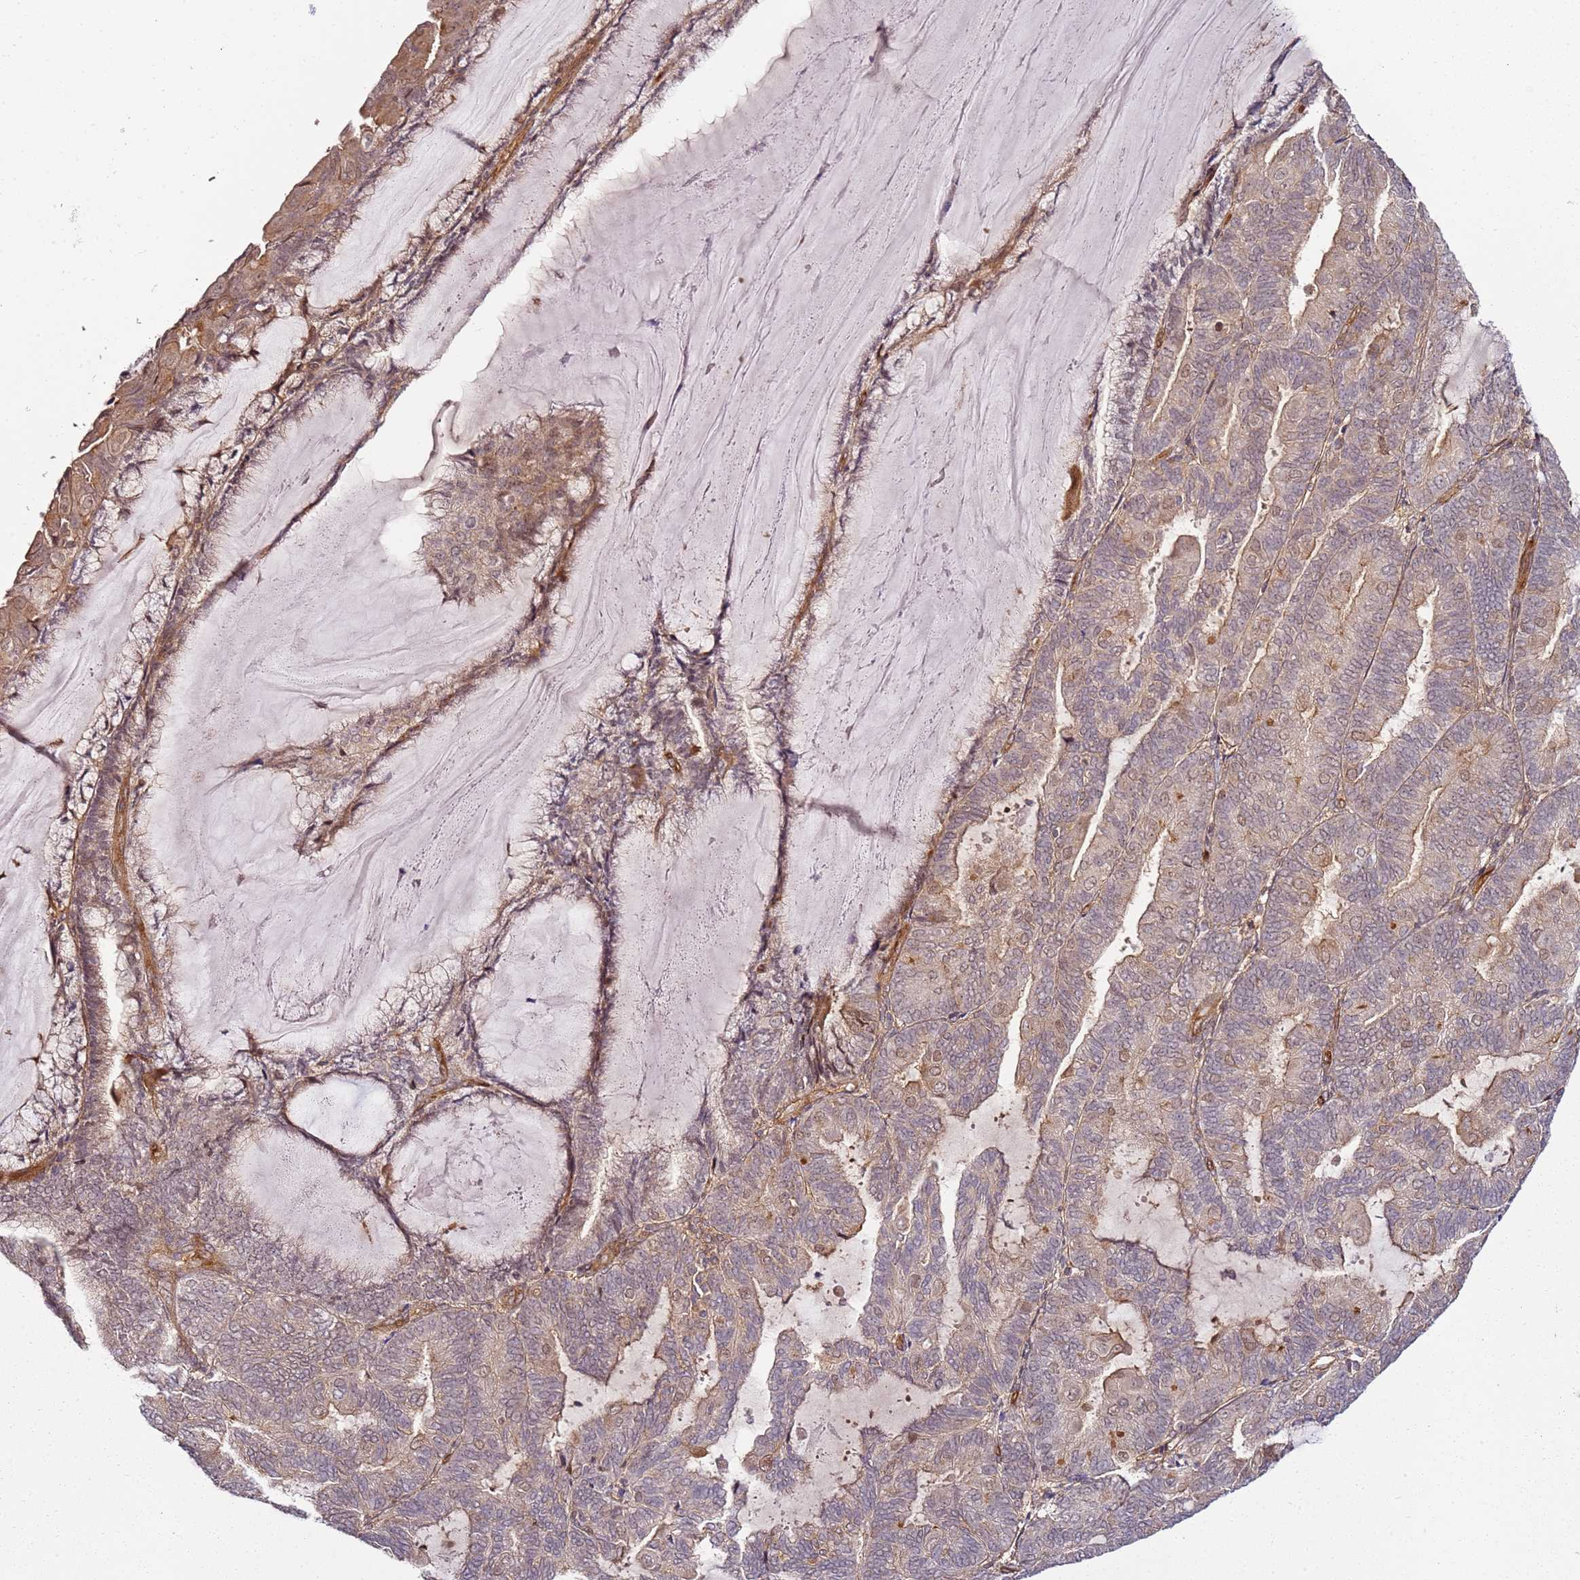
{"staining": {"intensity": "weak", "quantity": ">75%", "location": "cytoplasmic/membranous,nuclear"}, "tissue": "endometrial cancer", "cell_type": "Tumor cells", "image_type": "cancer", "snomed": [{"axis": "morphology", "description": "Adenocarcinoma, NOS"}, {"axis": "topography", "description": "Endometrium"}], "caption": "Tumor cells reveal weak cytoplasmic/membranous and nuclear positivity in approximately >75% of cells in endometrial cancer.", "gene": "CCNYL1", "patient": {"sex": "female", "age": 81}}